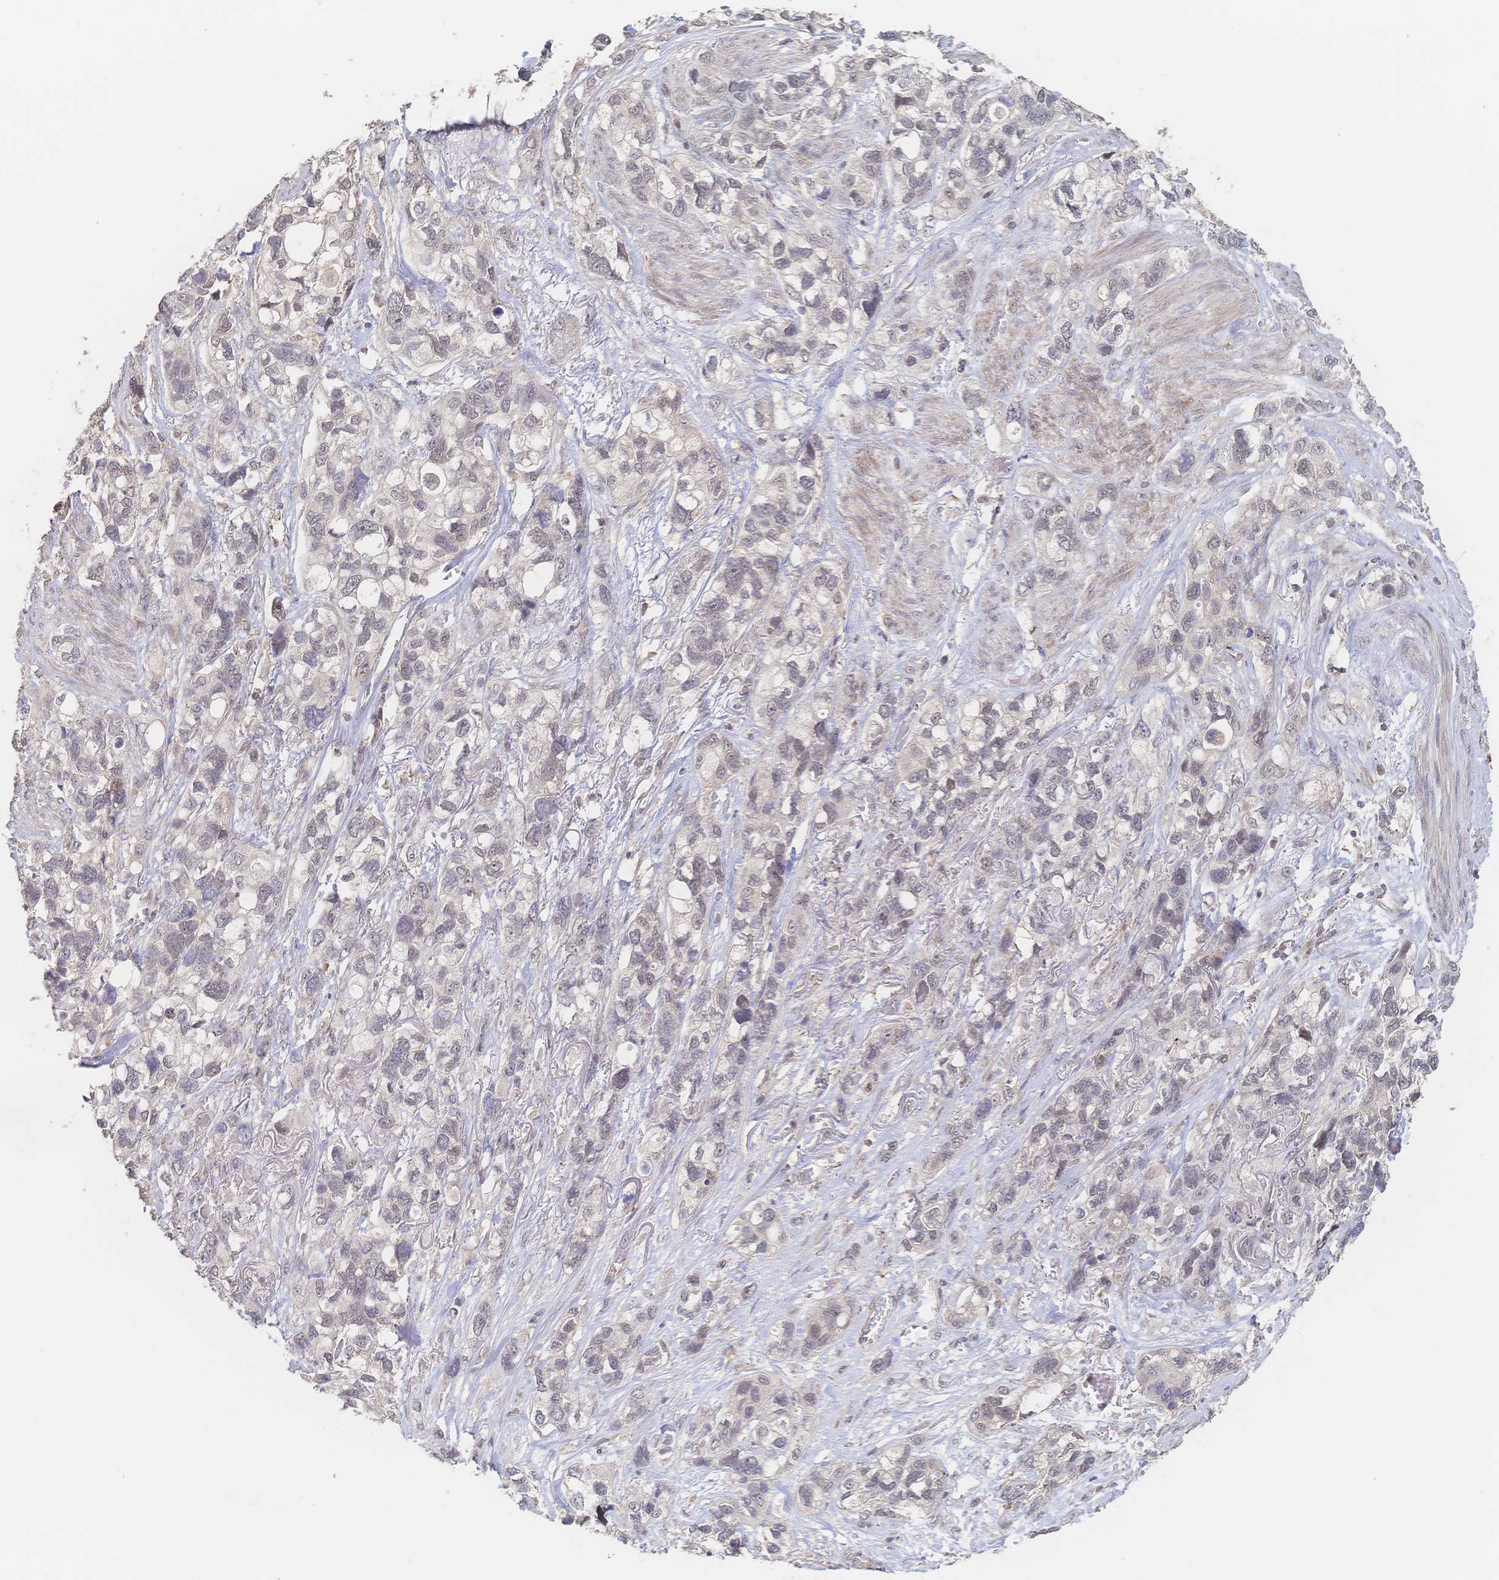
{"staining": {"intensity": "negative", "quantity": "none", "location": "none"}, "tissue": "stomach cancer", "cell_type": "Tumor cells", "image_type": "cancer", "snomed": [{"axis": "morphology", "description": "Adenocarcinoma, NOS"}, {"axis": "topography", "description": "Stomach, upper"}], "caption": "Immunohistochemical staining of stomach cancer (adenocarcinoma) demonstrates no significant staining in tumor cells.", "gene": "LRP5", "patient": {"sex": "female", "age": 81}}